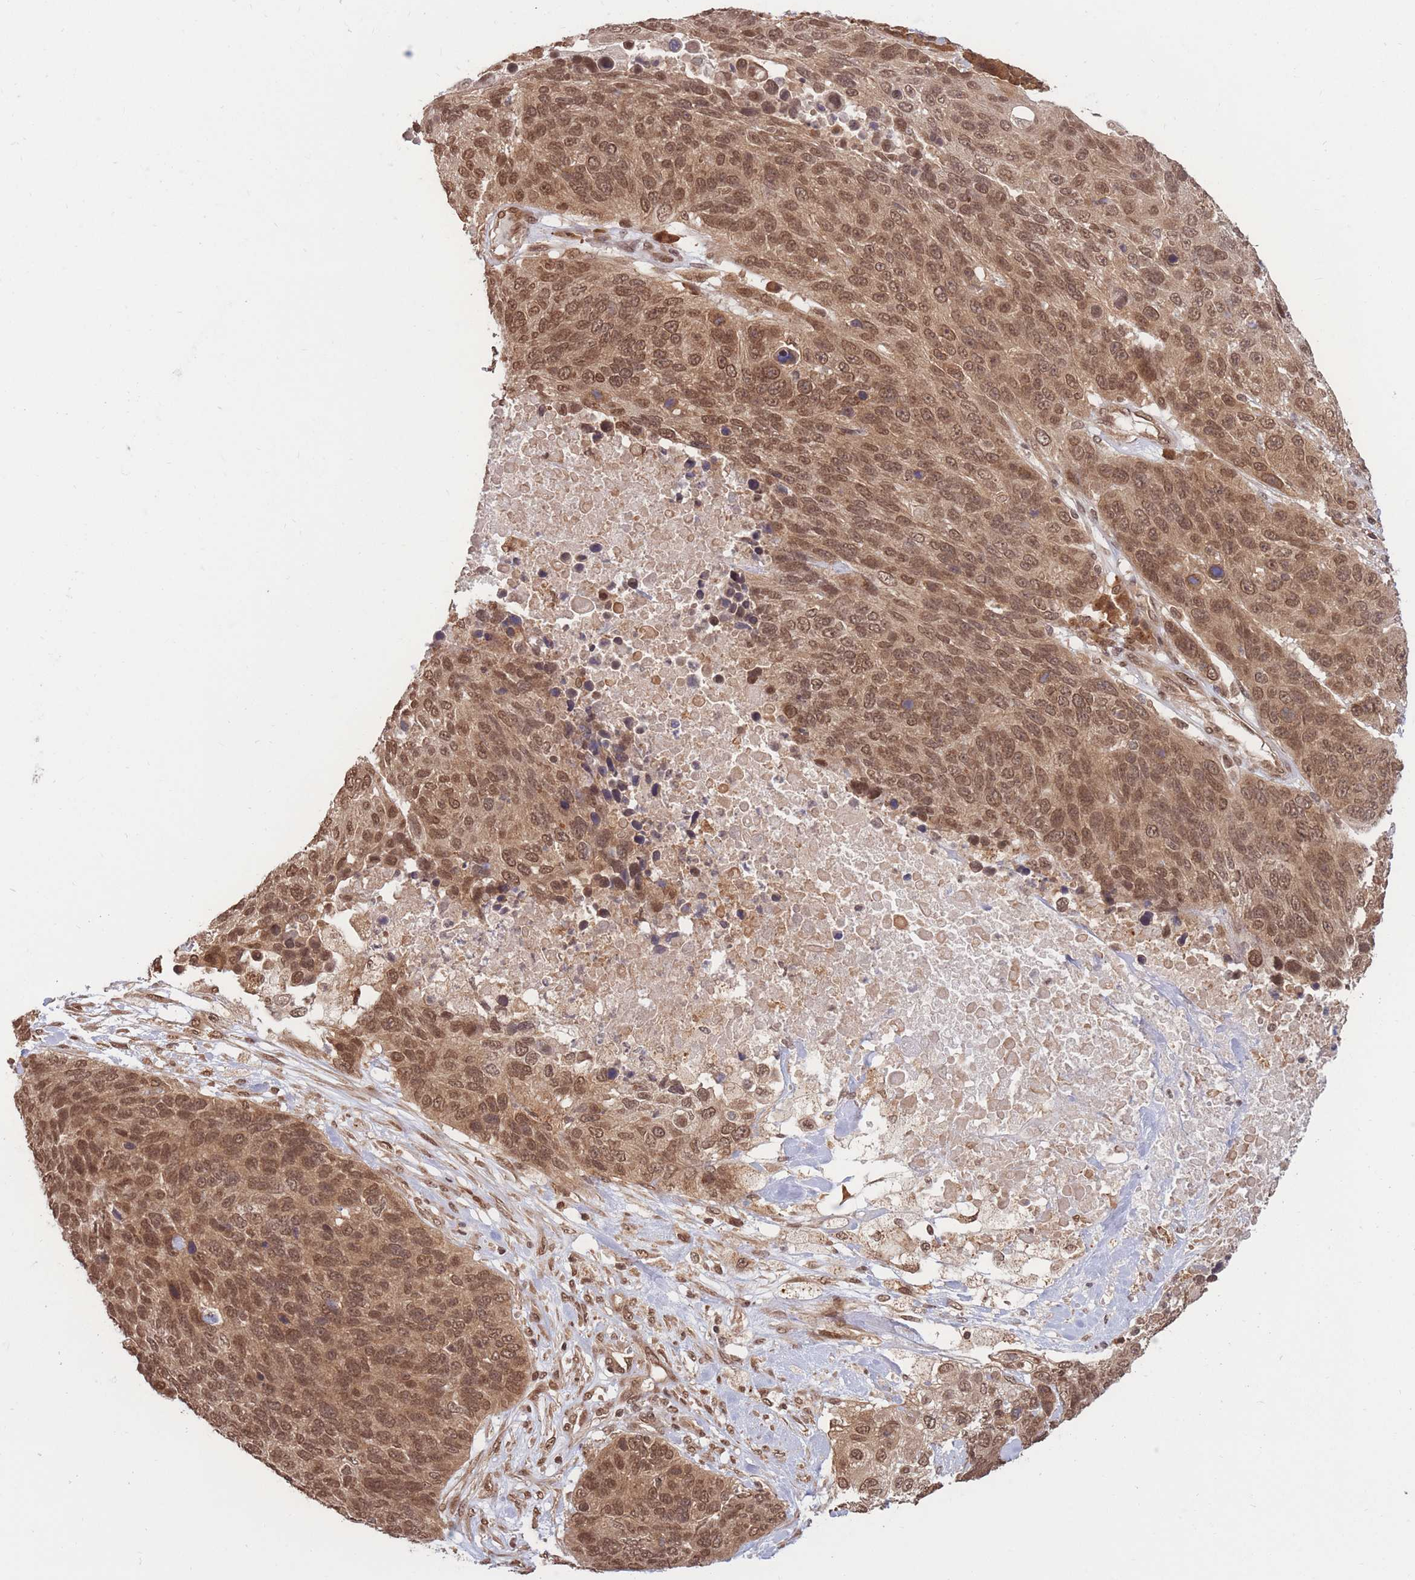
{"staining": {"intensity": "moderate", "quantity": ">75%", "location": "cytoplasmic/membranous,nuclear"}, "tissue": "lung cancer", "cell_type": "Tumor cells", "image_type": "cancer", "snomed": [{"axis": "morphology", "description": "Normal tissue, NOS"}, {"axis": "morphology", "description": "Squamous cell carcinoma, NOS"}, {"axis": "topography", "description": "Lymph node"}, {"axis": "topography", "description": "Lung"}], "caption": "A brown stain shows moderate cytoplasmic/membranous and nuclear staining of a protein in human lung cancer (squamous cell carcinoma) tumor cells.", "gene": "SRA1", "patient": {"sex": "male", "age": 66}}